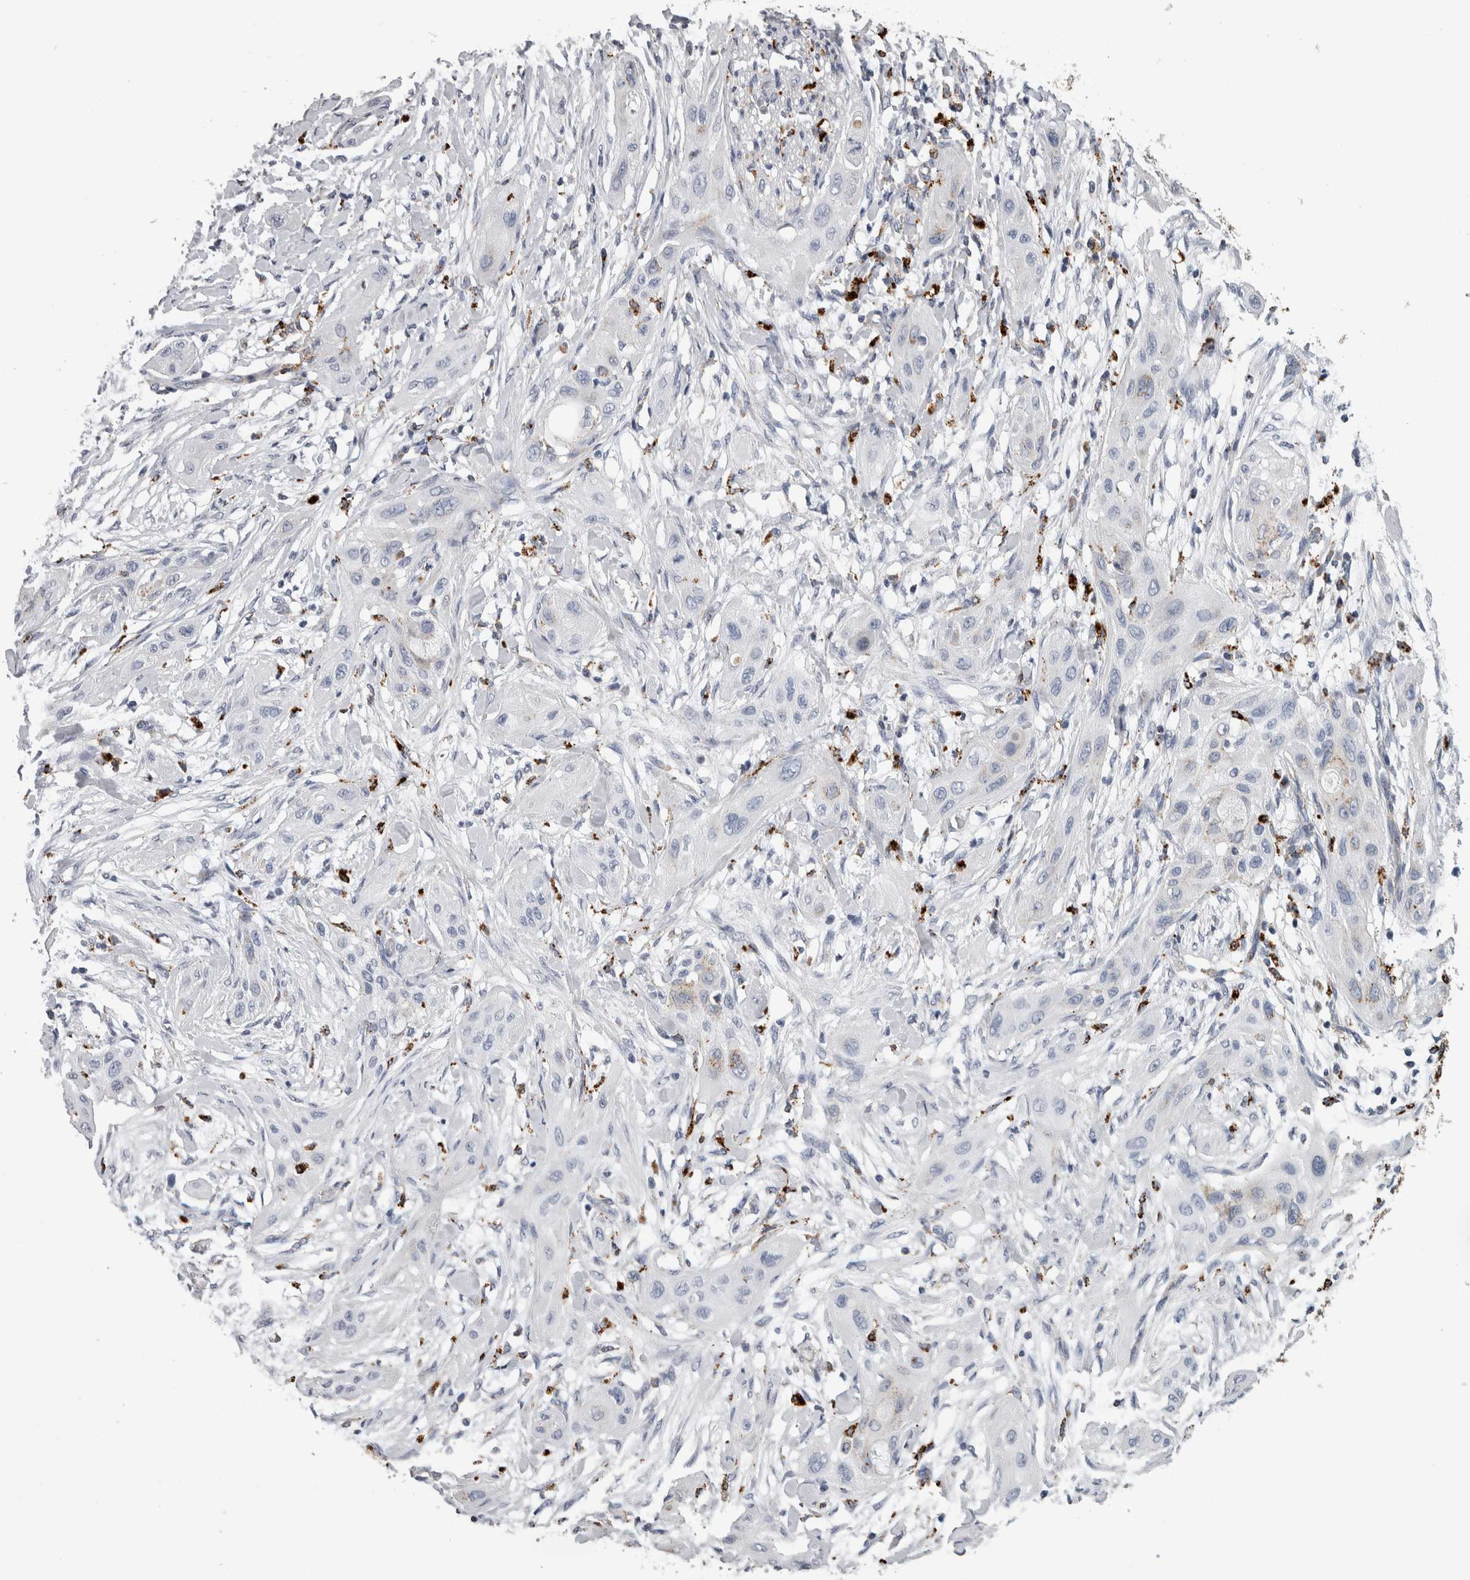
{"staining": {"intensity": "negative", "quantity": "none", "location": "none"}, "tissue": "lung cancer", "cell_type": "Tumor cells", "image_type": "cancer", "snomed": [{"axis": "morphology", "description": "Squamous cell carcinoma, NOS"}, {"axis": "topography", "description": "Lung"}], "caption": "Tumor cells show no significant expression in lung squamous cell carcinoma.", "gene": "DPP7", "patient": {"sex": "female", "age": 47}}